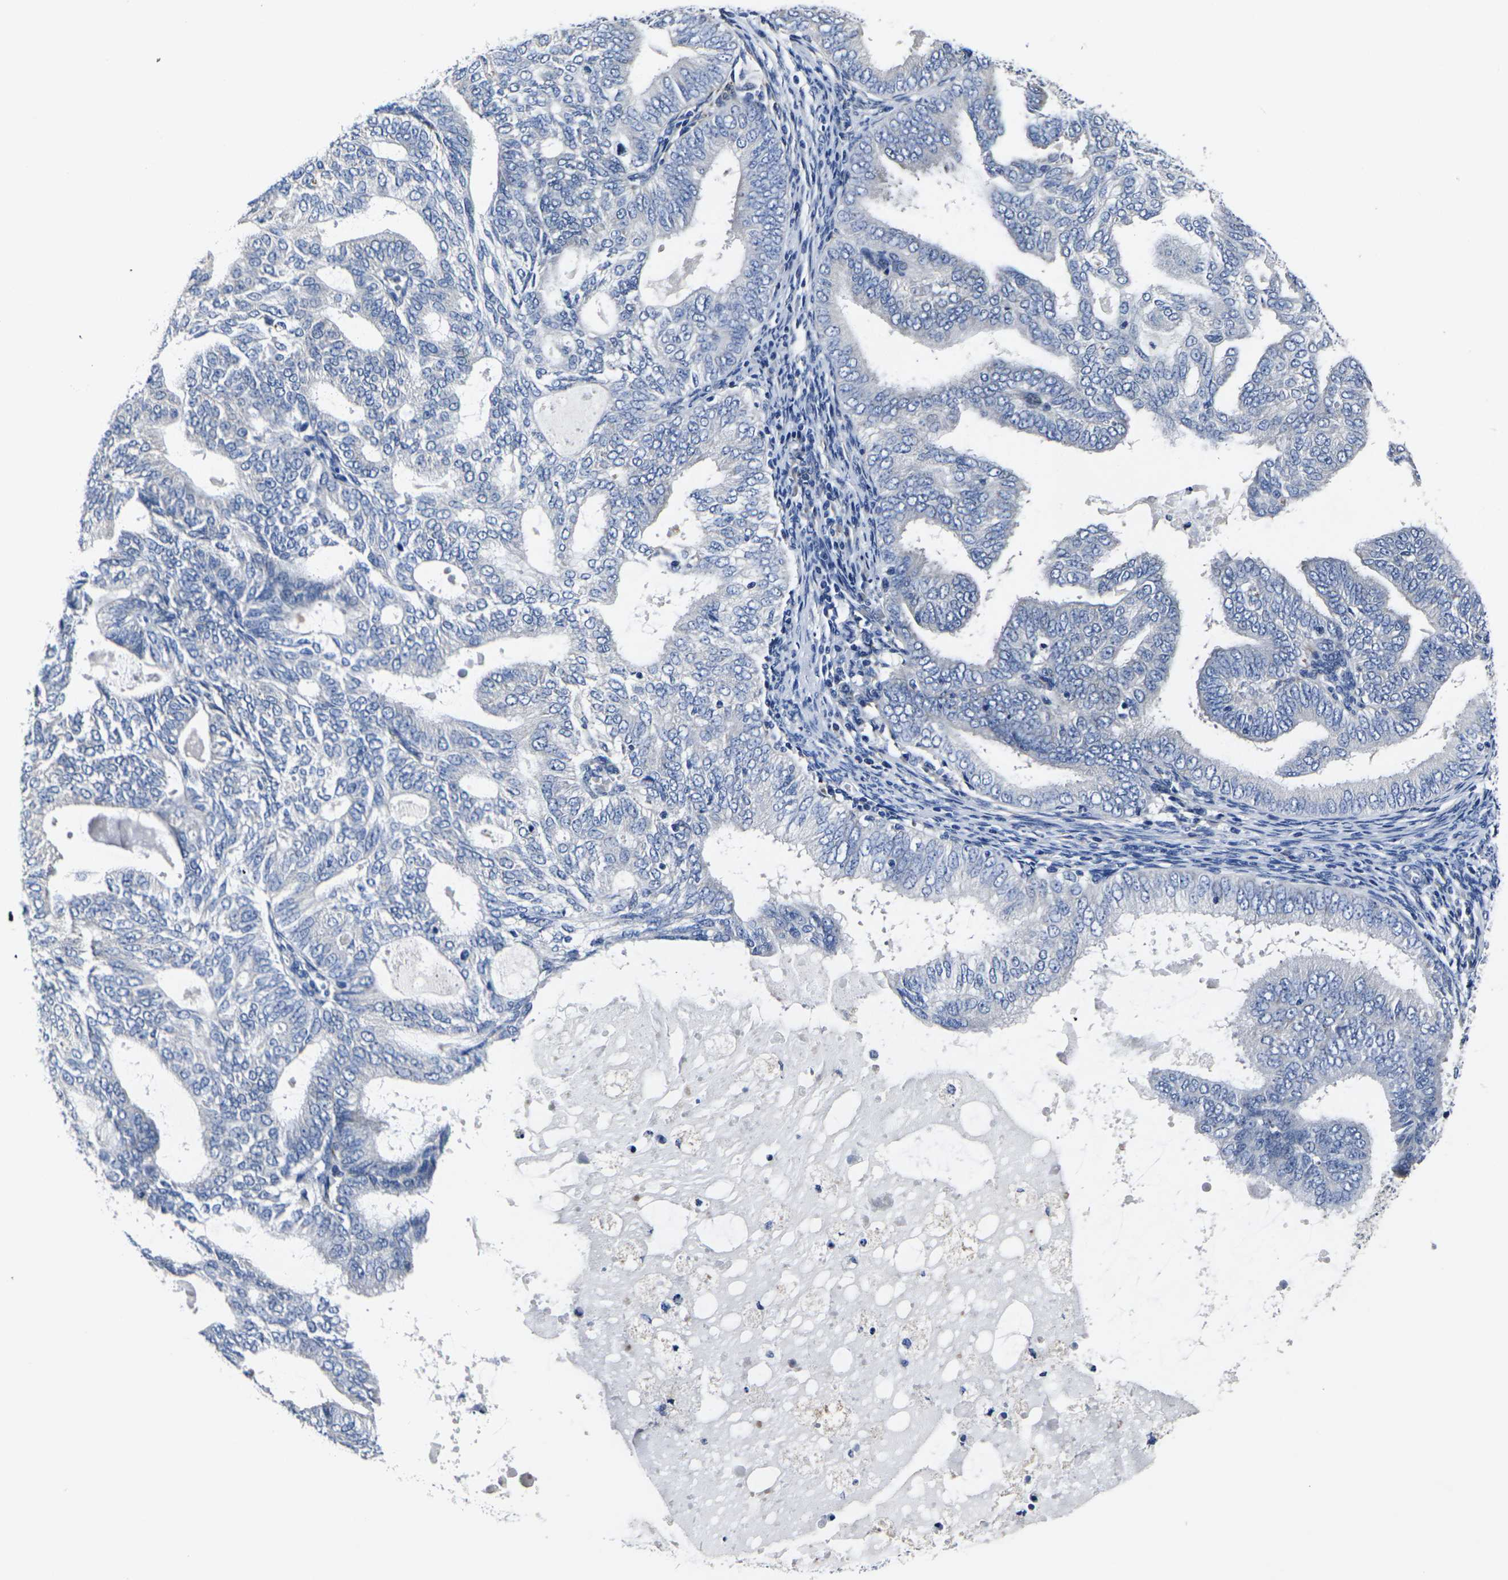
{"staining": {"intensity": "negative", "quantity": "none", "location": "none"}, "tissue": "endometrial cancer", "cell_type": "Tumor cells", "image_type": "cancer", "snomed": [{"axis": "morphology", "description": "Adenocarcinoma, NOS"}, {"axis": "topography", "description": "Endometrium"}], "caption": "Endometrial cancer was stained to show a protein in brown. There is no significant expression in tumor cells. (DAB (3,3'-diaminobenzidine) IHC visualized using brightfield microscopy, high magnification).", "gene": "CYP2C8", "patient": {"sex": "female", "age": 58}}